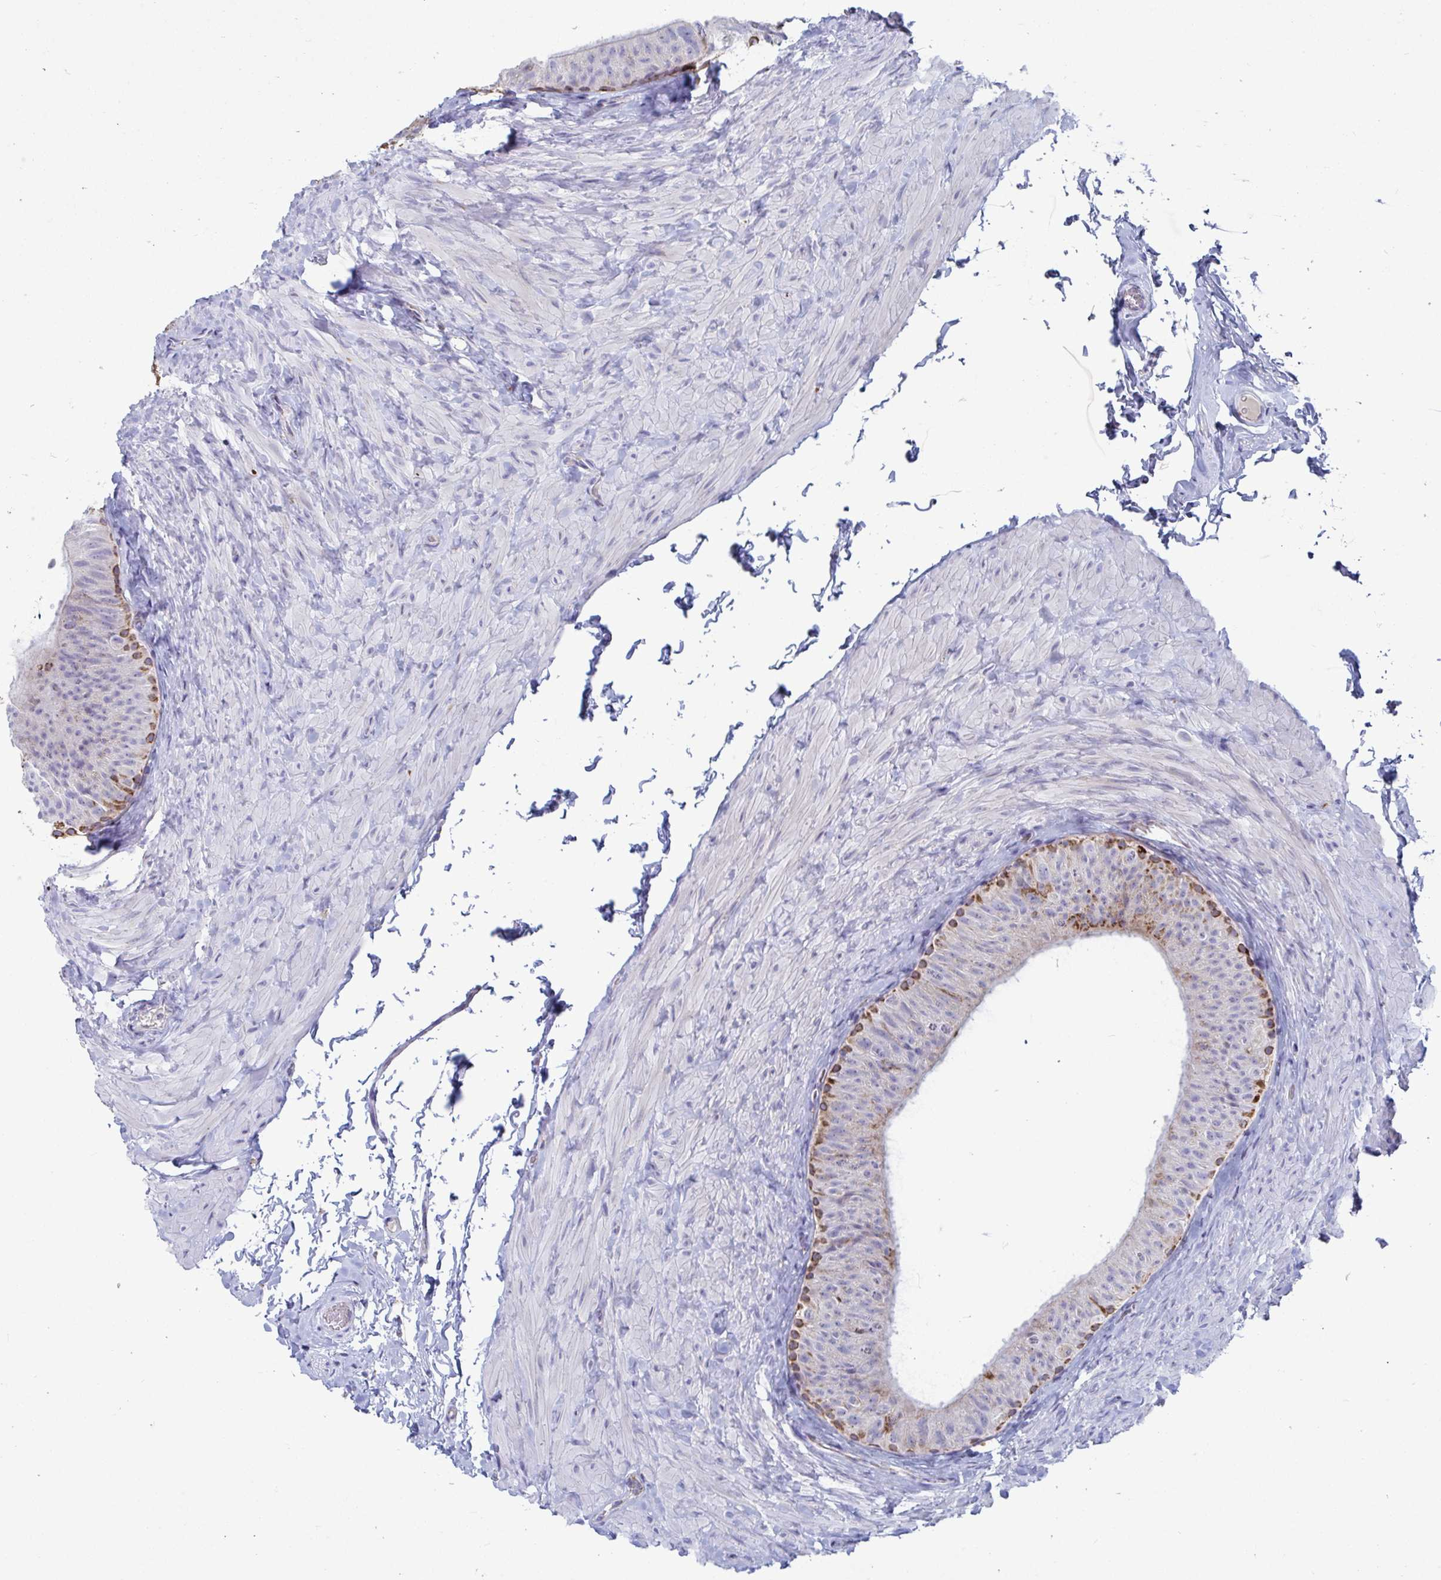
{"staining": {"intensity": "strong", "quantity": "<25%", "location": "cytoplasmic/membranous"}, "tissue": "epididymis", "cell_type": "Glandular cells", "image_type": "normal", "snomed": [{"axis": "morphology", "description": "Normal tissue, NOS"}, {"axis": "topography", "description": "Epididymis, spermatic cord, NOS"}, {"axis": "topography", "description": "Epididymis"}], "caption": "Unremarkable epididymis reveals strong cytoplasmic/membranous staining in approximately <25% of glandular cells The staining is performed using DAB (3,3'-diaminobenzidine) brown chromogen to label protein expression. The nuclei are counter-stained blue using hematoxylin..", "gene": "BCAT2", "patient": {"sex": "male", "age": 31}}